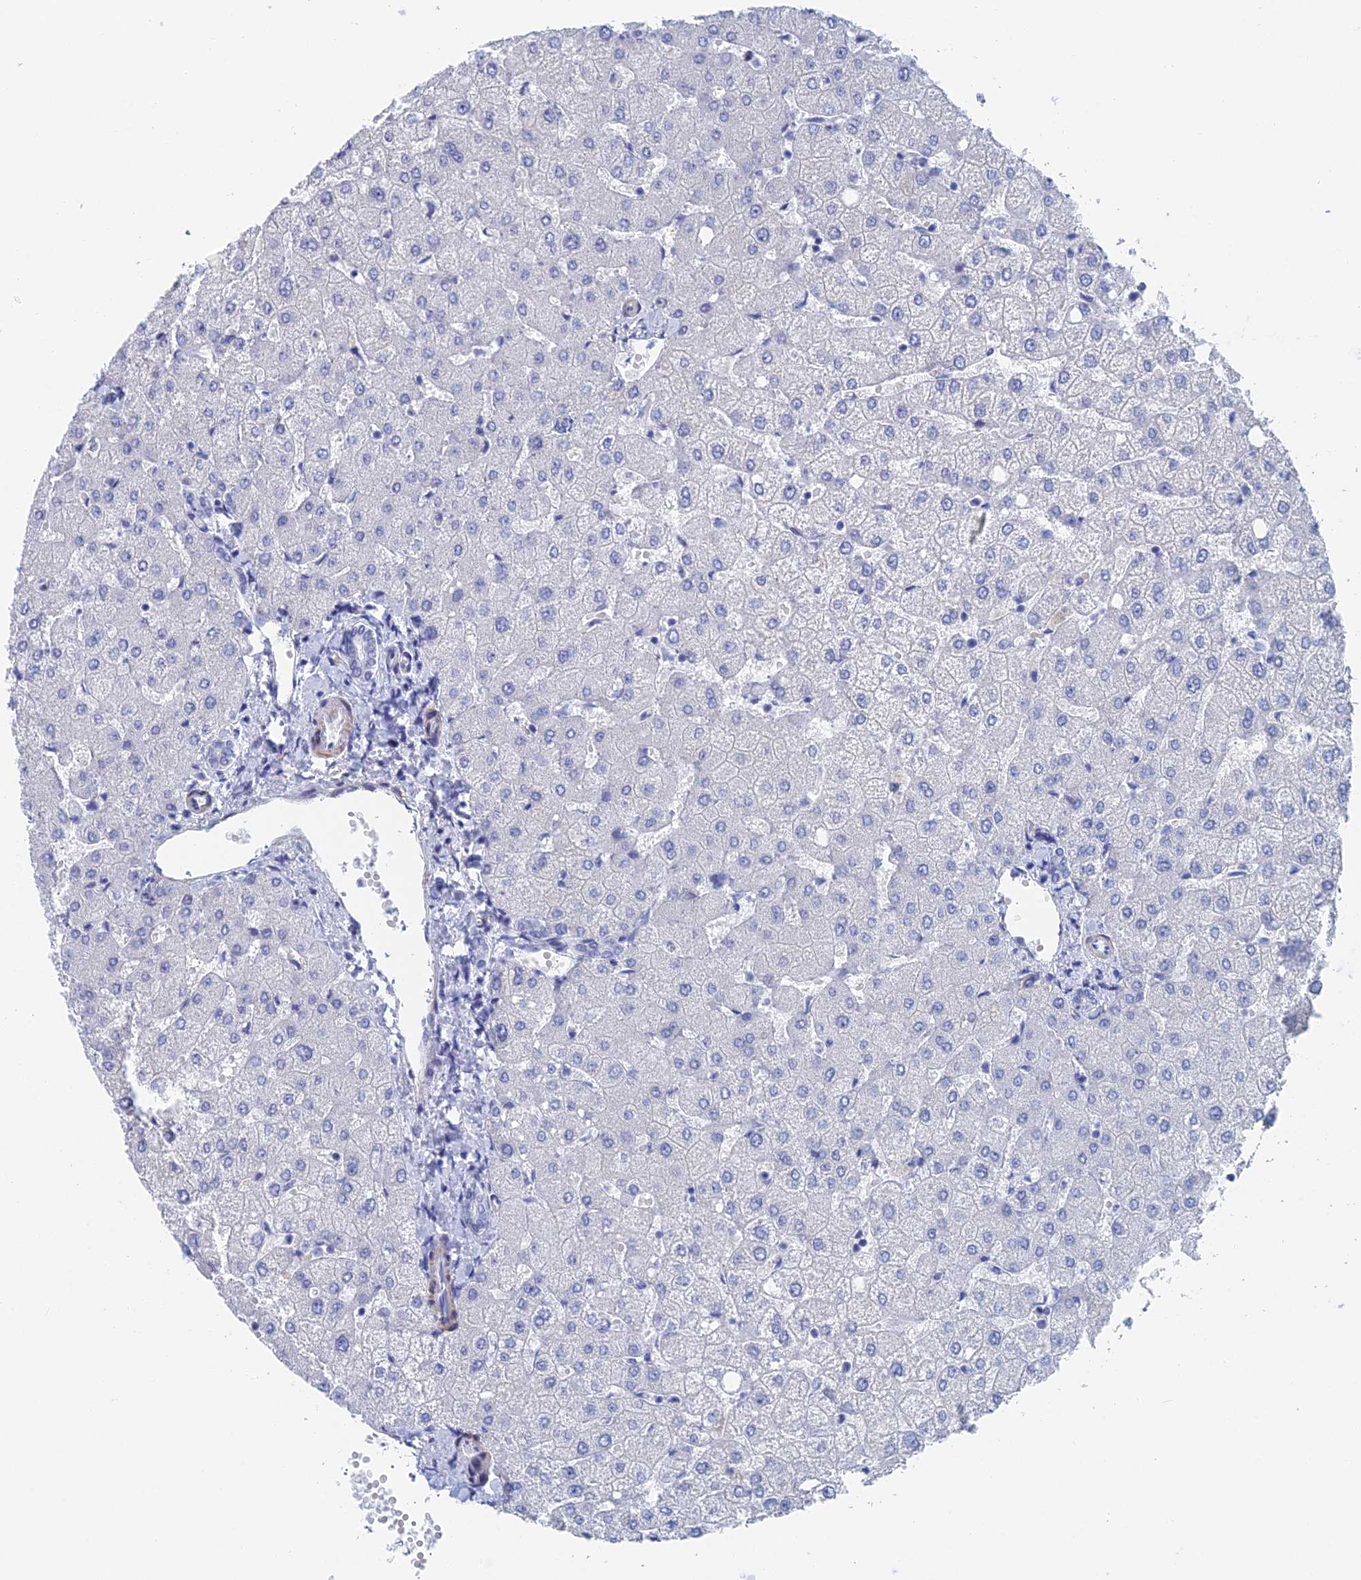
{"staining": {"intensity": "negative", "quantity": "none", "location": "none"}, "tissue": "liver", "cell_type": "Cholangiocytes", "image_type": "normal", "snomed": [{"axis": "morphology", "description": "Normal tissue, NOS"}, {"axis": "topography", "description": "Liver"}], "caption": "Immunohistochemistry (IHC) image of normal human liver stained for a protein (brown), which demonstrates no expression in cholangiocytes.", "gene": "KCNK18", "patient": {"sex": "female", "age": 54}}